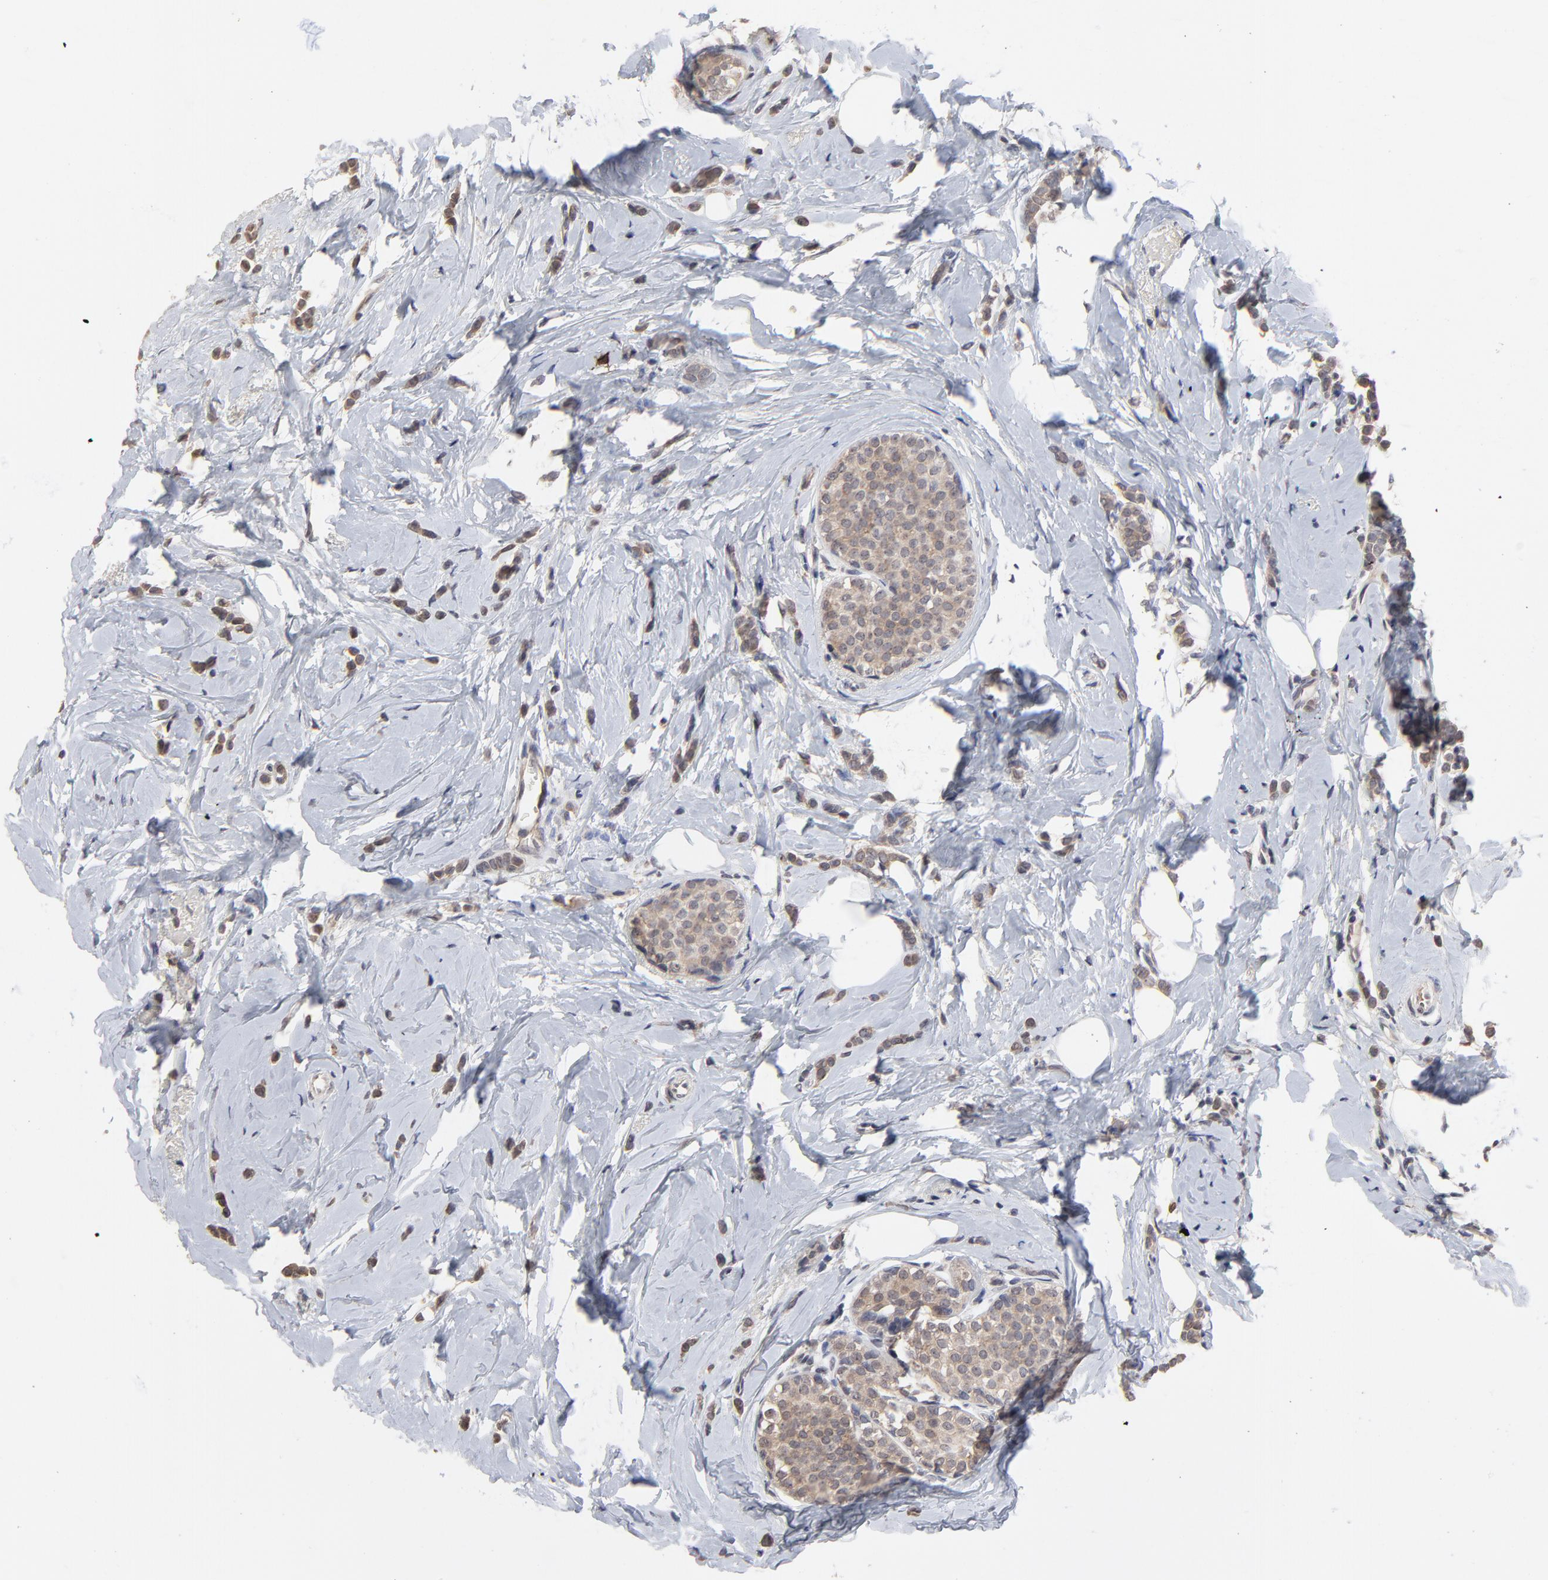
{"staining": {"intensity": "weak", "quantity": ">75%", "location": "cytoplasmic/membranous"}, "tissue": "breast cancer", "cell_type": "Tumor cells", "image_type": "cancer", "snomed": [{"axis": "morphology", "description": "Lobular carcinoma"}, {"axis": "topography", "description": "Breast"}], "caption": "A brown stain shows weak cytoplasmic/membranous positivity of a protein in breast cancer tumor cells.", "gene": "FAM199X", "patient": {"sex": "female", "age": 64}}